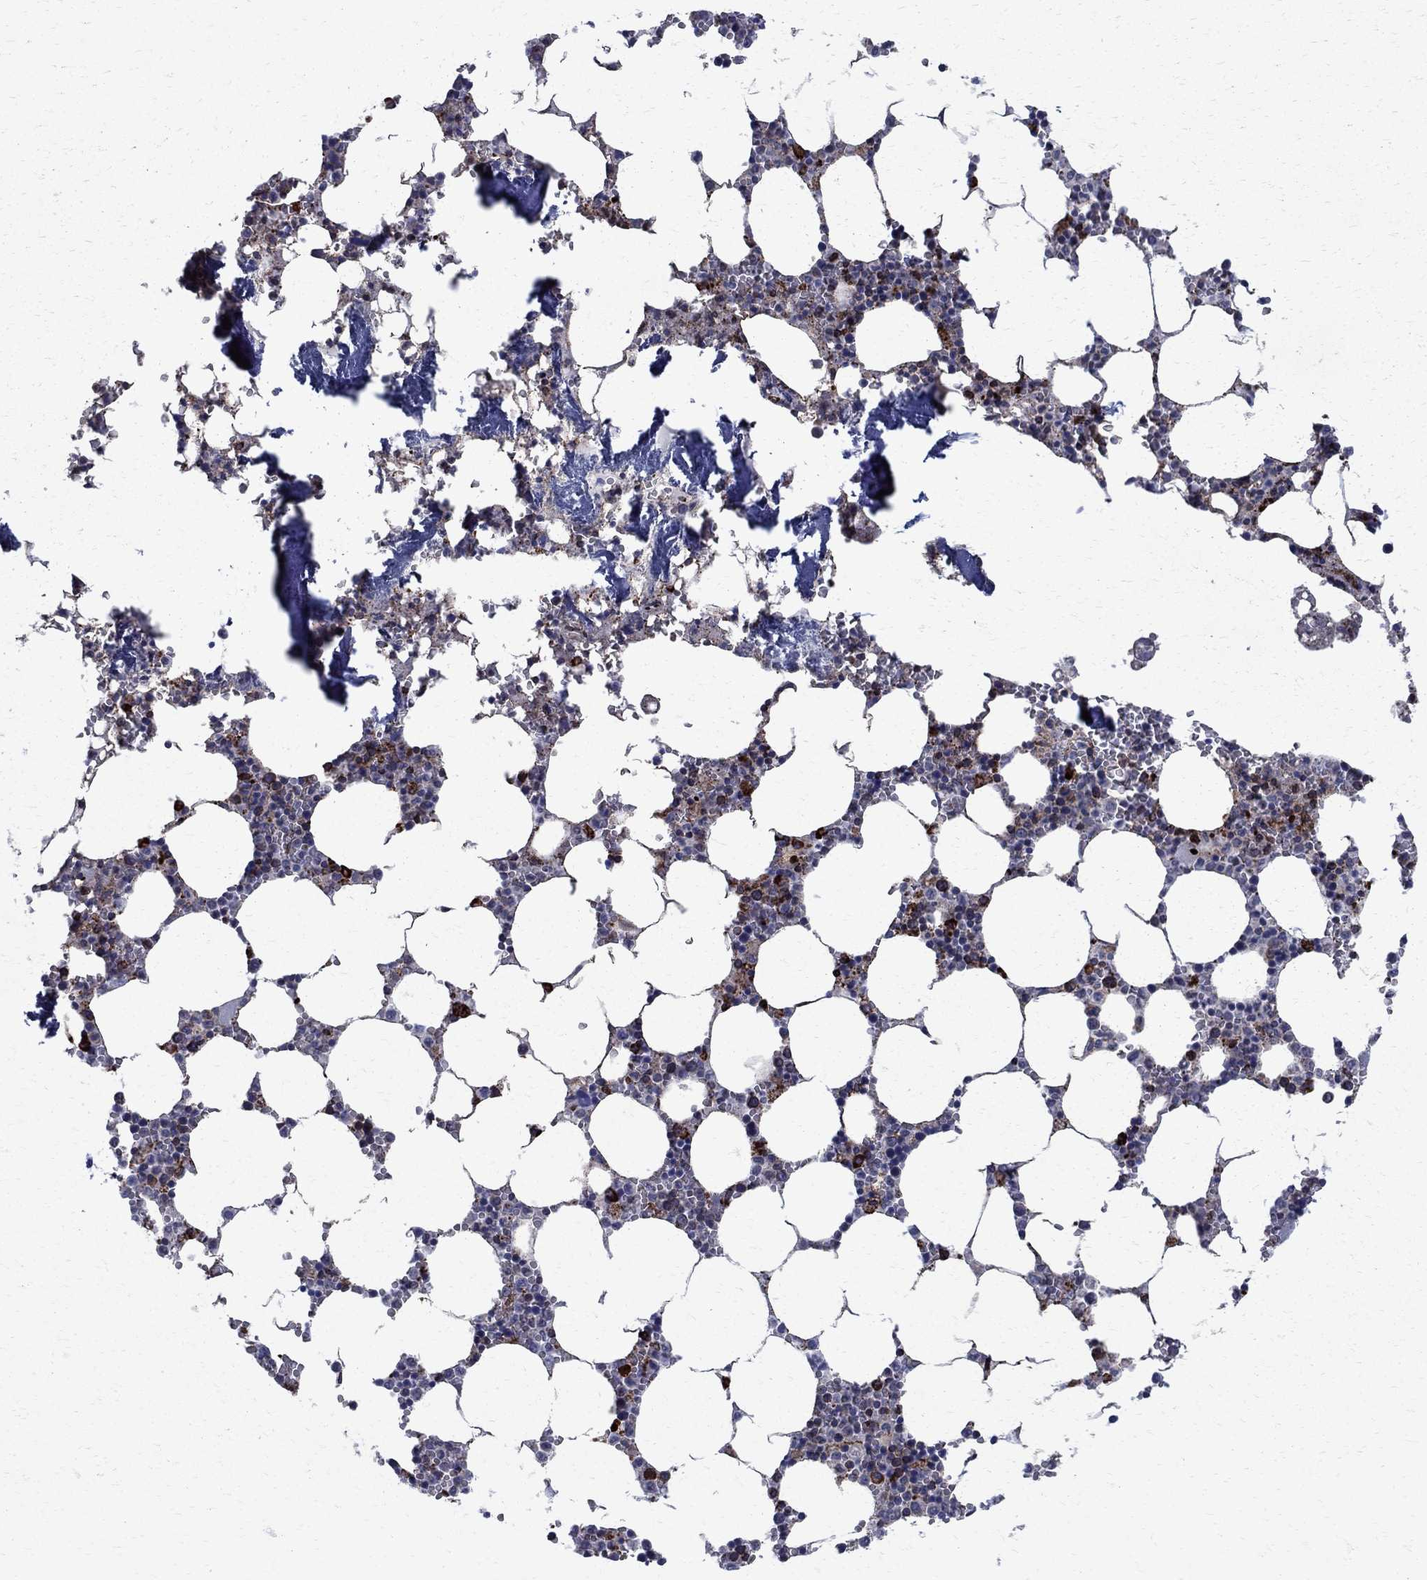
{"staining": {"intensity": "strong", "quantity": "<25%", "location": "cytoplasmic/membranous,nuclear"}, "tissue": "bone marrow", "cell_type": "Hematopoietic cells", "image_type": "normal", "snomed": [{"axis": "morphology", "description": "Normal tissue, NOS"}, {"axis": "topography", "description": "Bone marrow"}], "caption": "Protein analysis of normal bone marrow displays strong cytoplasmic/membranous,nuclear positivity in about <25% of hematopoietic cells.", "gene": "CAB39L", "patient": {"sex": "female", "age": 64}}